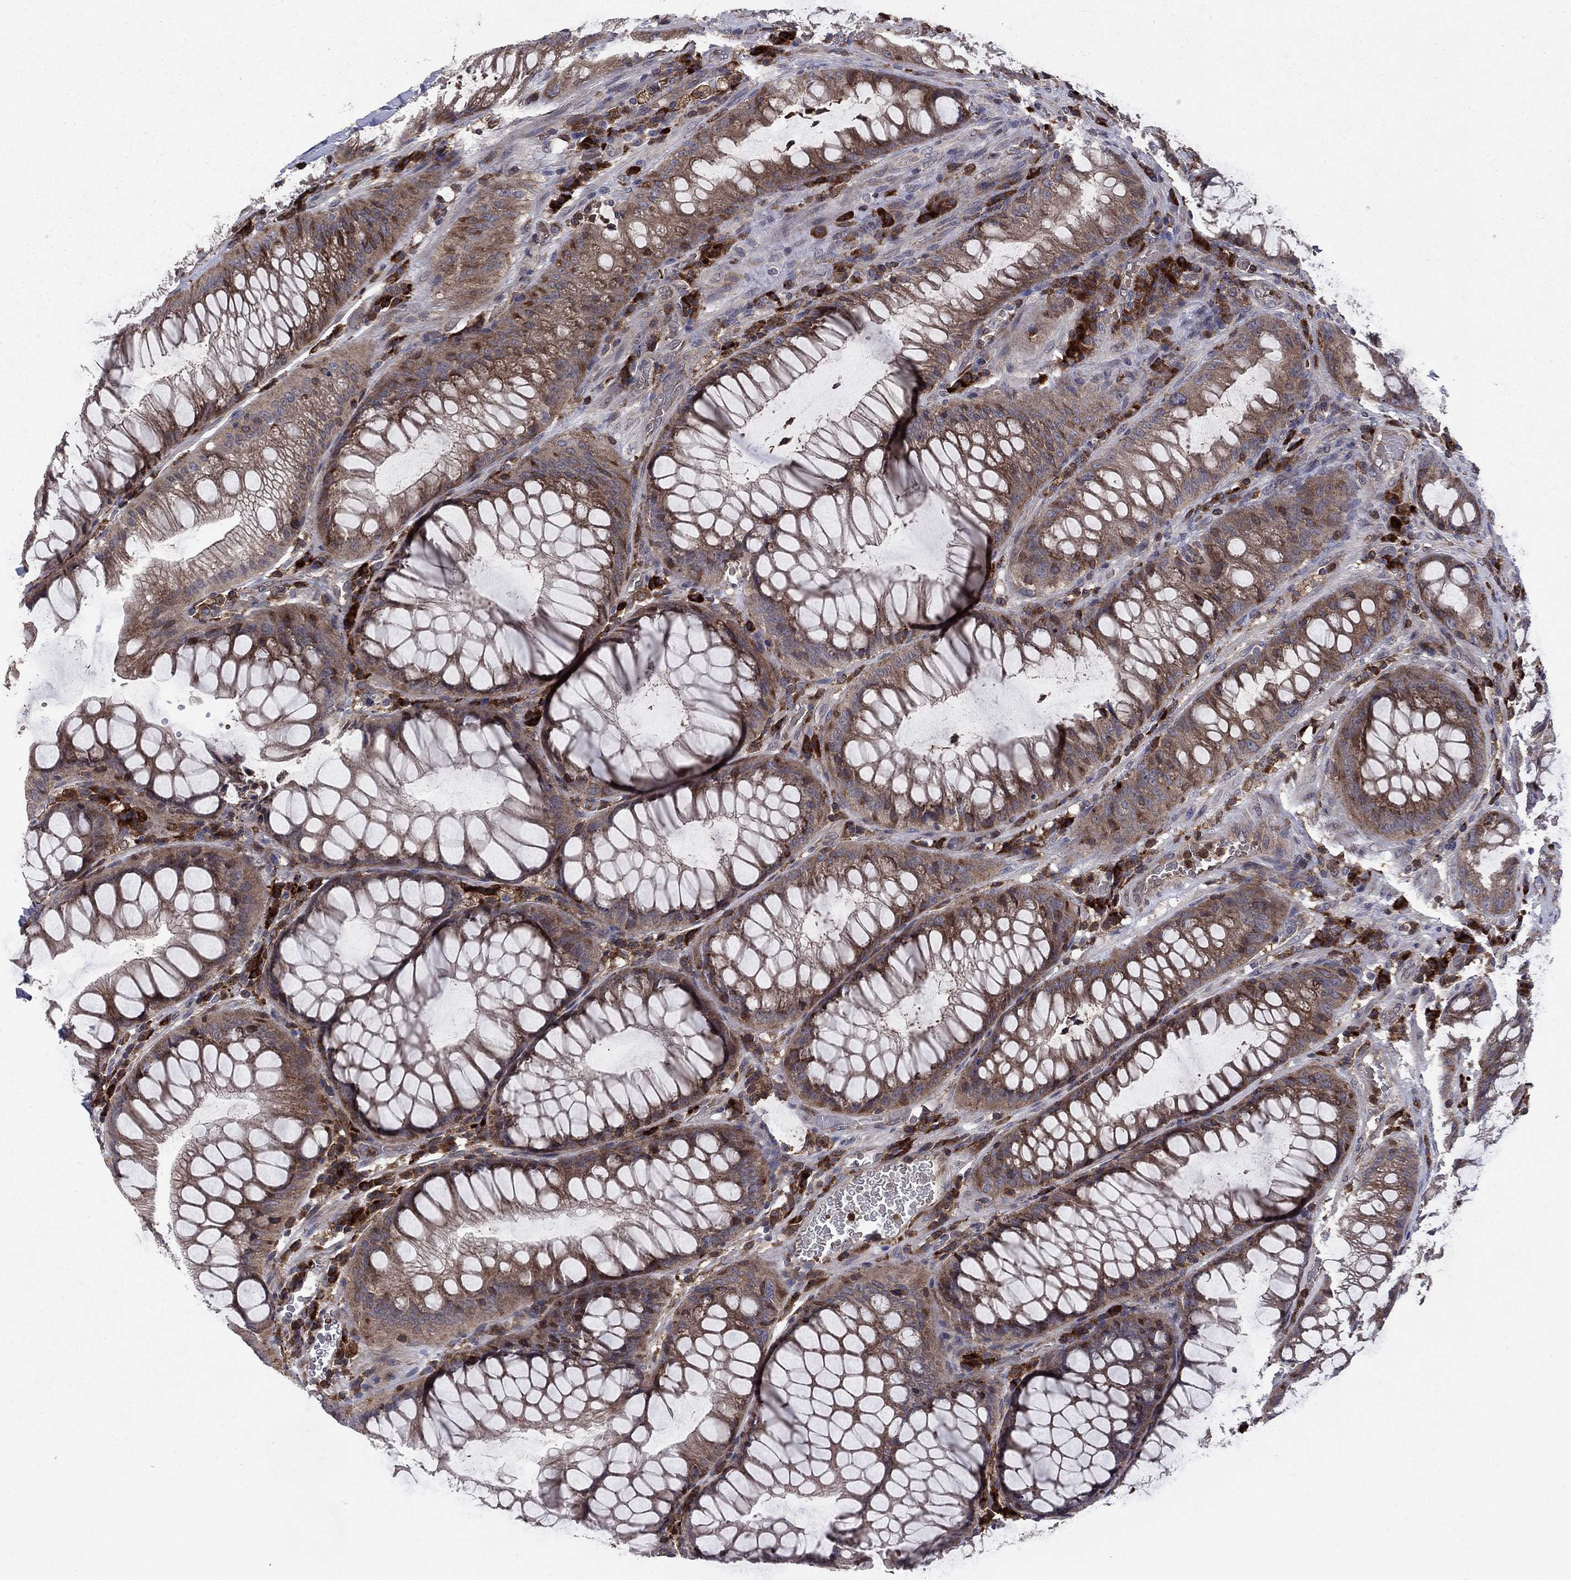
{"staining": {"intensity": "weak", "quantity": ">75%", "location": "cytoplasmic/membranous"}, "tissue": "colorectal cancer", "cell_type": "Tumor cells", "image_type": "cancer", "snomed": [{"axis": "morphology", "description": "Adenocarcinoma, NOS"}, {"axis": "topography", "description": "Rectum"}], "caption": "A micrograph of human colorectal adenocarcinoma stained for a protein demonstrates weak cytoplasmic/membranous brown staining in tumor cells. (IHC, brightfield microscopy, high magnification).", "gene": "MEA1", "patient": {"sex": "male", "age": 63}}